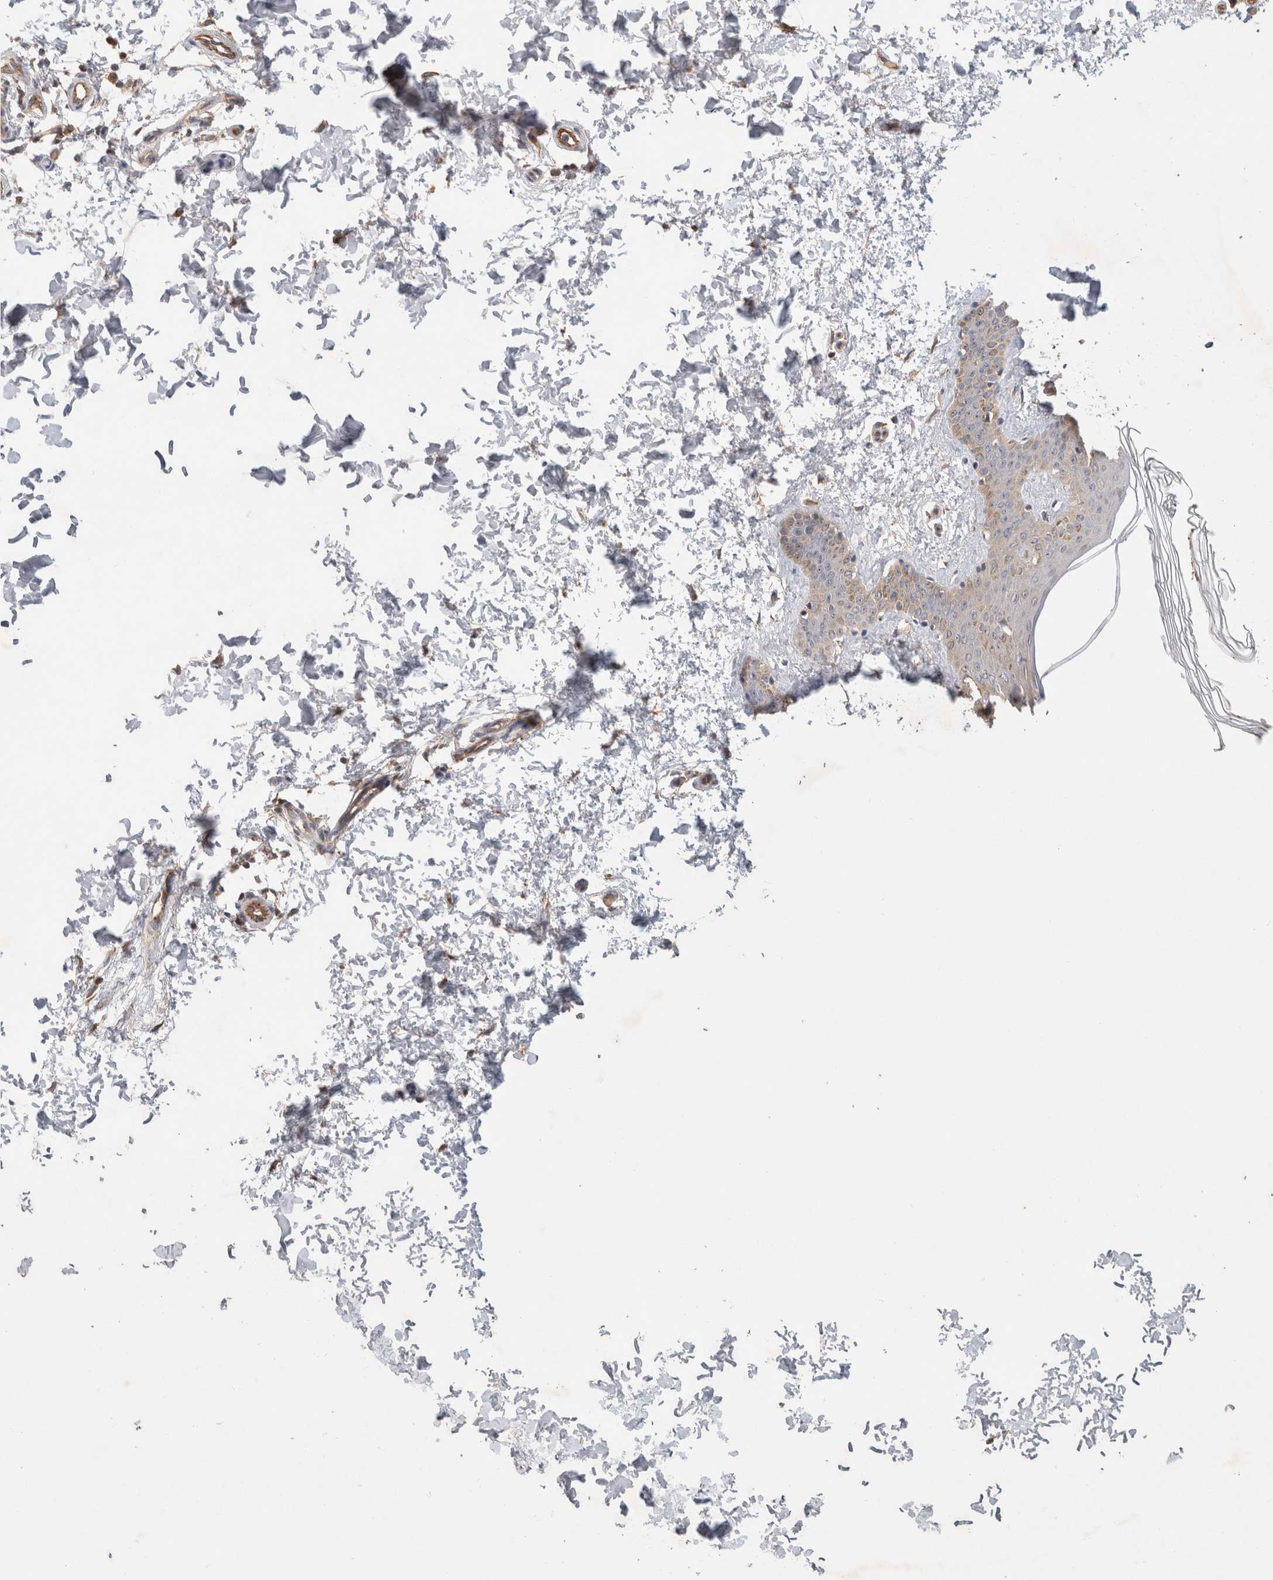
{"staining": {"intensity": "moderate", "quantity": ">75%", "location": "cytoplasmic/membranous"}, "tissue": "skin", "cell_type": "Fibroblasts", "image_type": "normal", "snomed": [{"axis": "morphology", "description": "Normal tissue, NOS"}, {"axis": "morphology", "description": "Neoplasm, benign, NOS"}, {"axis": "topography", "description": "Skin"}, {"axis": "topography", "description": "Soft tissue"}], "caption": "This image reveals benign skin stained with immunohistochemistry to label a protein in brown. The cytoplasmic/membranous of fibroblasts show moderate positivity for the protein. Nuclei are counter-stained blue.", "gene": "C8orf44", "patient": {"sex": "male", "age": 26}}